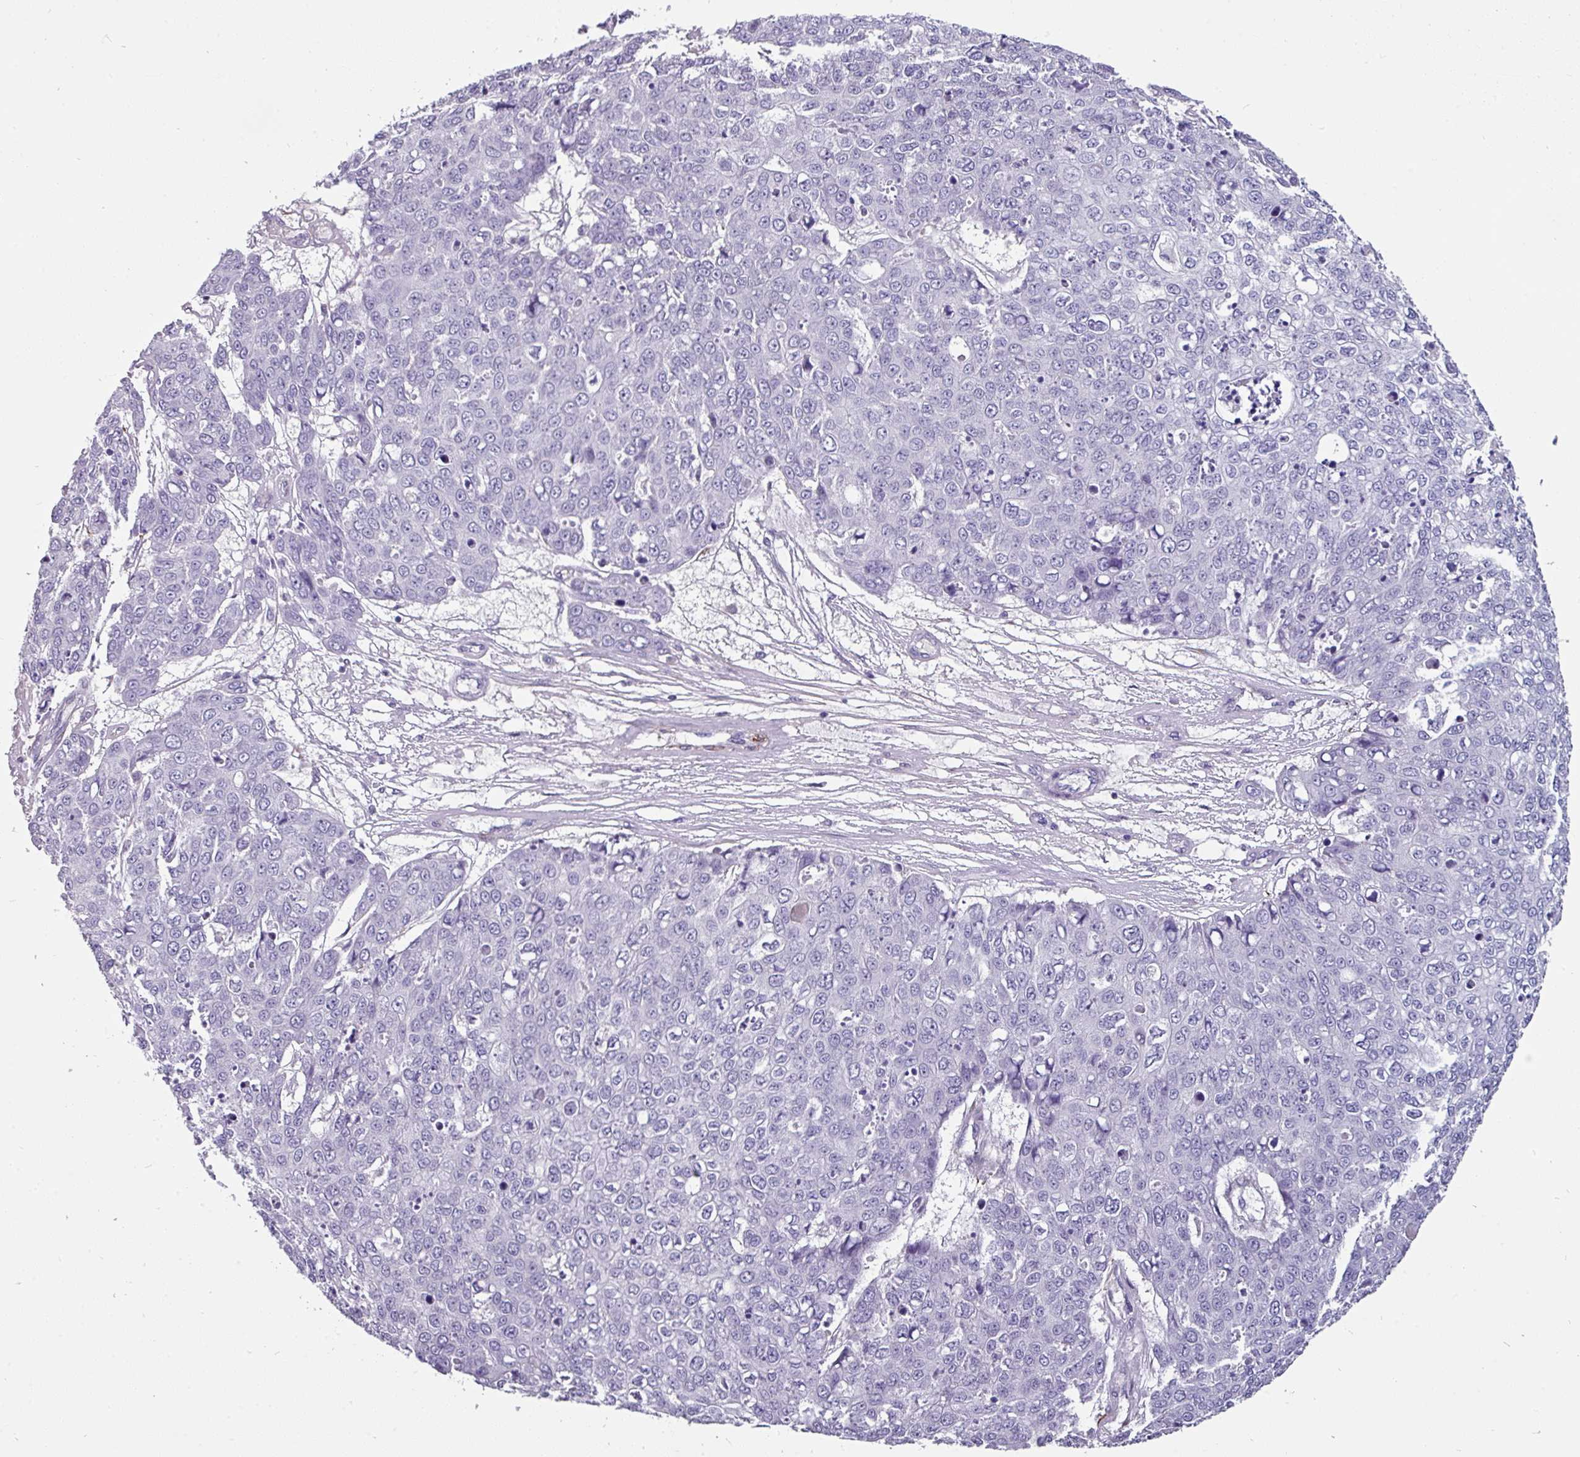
{"staining": {"intensity": "weak", "quantity": "25%-75%", "location": "nuclear"}, "tissue": "skin cancer", "cell_type": "Tumor cells", "image_type": "cancer", "snomed": [{"axis": "morphology", "description": "Normal tissue, NOS"}, {"axis": "morphology", "description": "Squamous cell carcinoma, NOS"}, {"axis": "topography", "description": "Skin"}], "caption": "Immunohistochemistry (IHC) staining of skin cancer (squamous cell carcinoma), which shows low levels of weak nuclear positivity in approximately 25%-75% of tumor cells indicating weak nuclear protein expression. The staining was performed using DAB (brown) for protein detection and nuclei were counterstained in hematoxylin (blue).", "gene": "EYA3", "patient": {"sex": "male", "age": 72}}